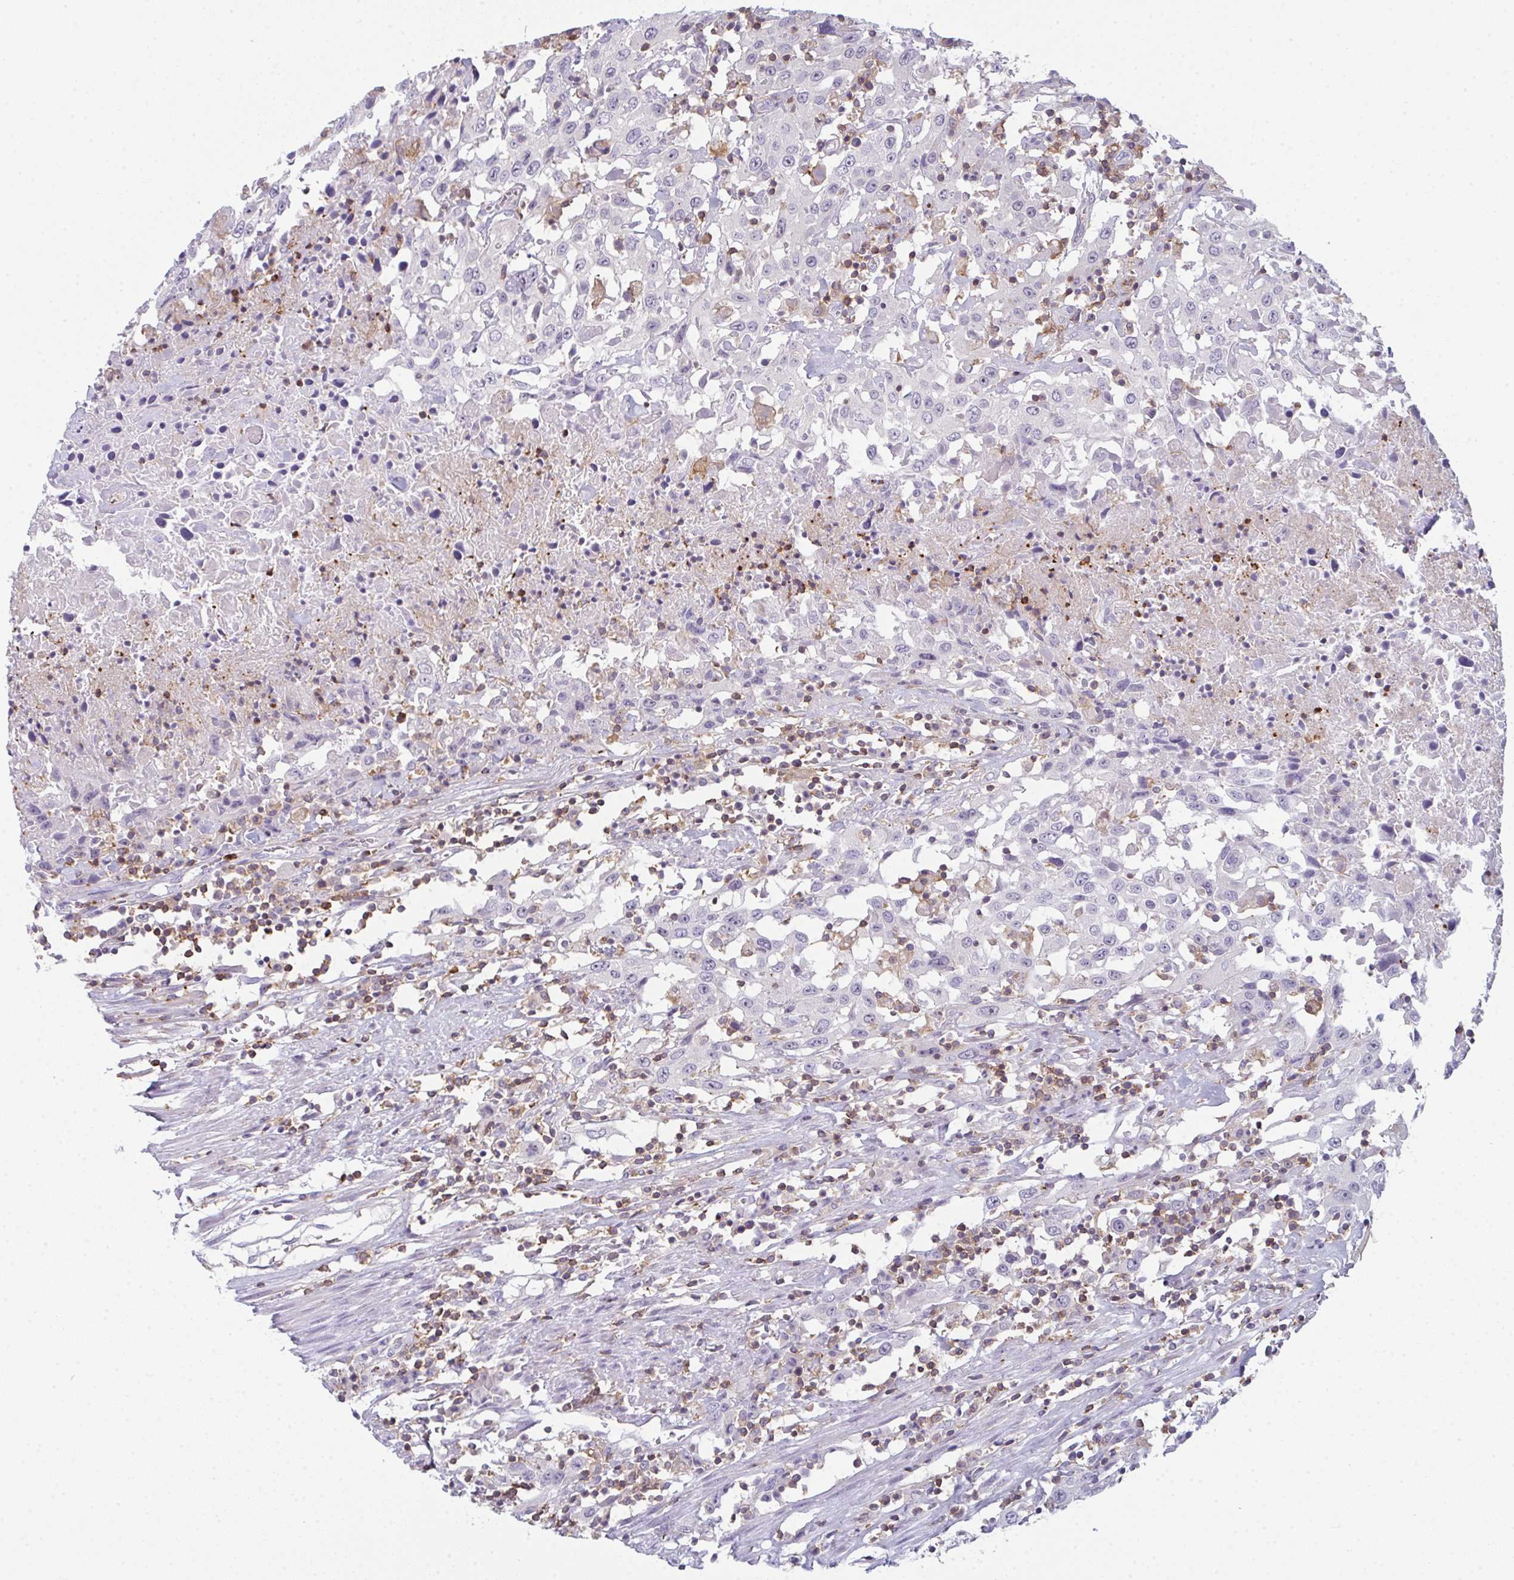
{"staining": {"intensity": "negative", "quantity": "none", "location": "none"}, "tissue": "urothelial cancer", "cell_type": "Tumor cells", "image_type": "cancer", "snomed": [{"axis": "morphology", "description": "Urothelial carcinoma, High grade"}, {"axis": "topography", "description": "Urinary bladder"}], "caption": "There is no significant expression in tumor cells of urothelial carcinoma (high-grade). (DAB (3,3'-diaminobenzidine) IHC, high magnification).", "gene": "CD80", "patient": {"sex": "male", "age": 61}}